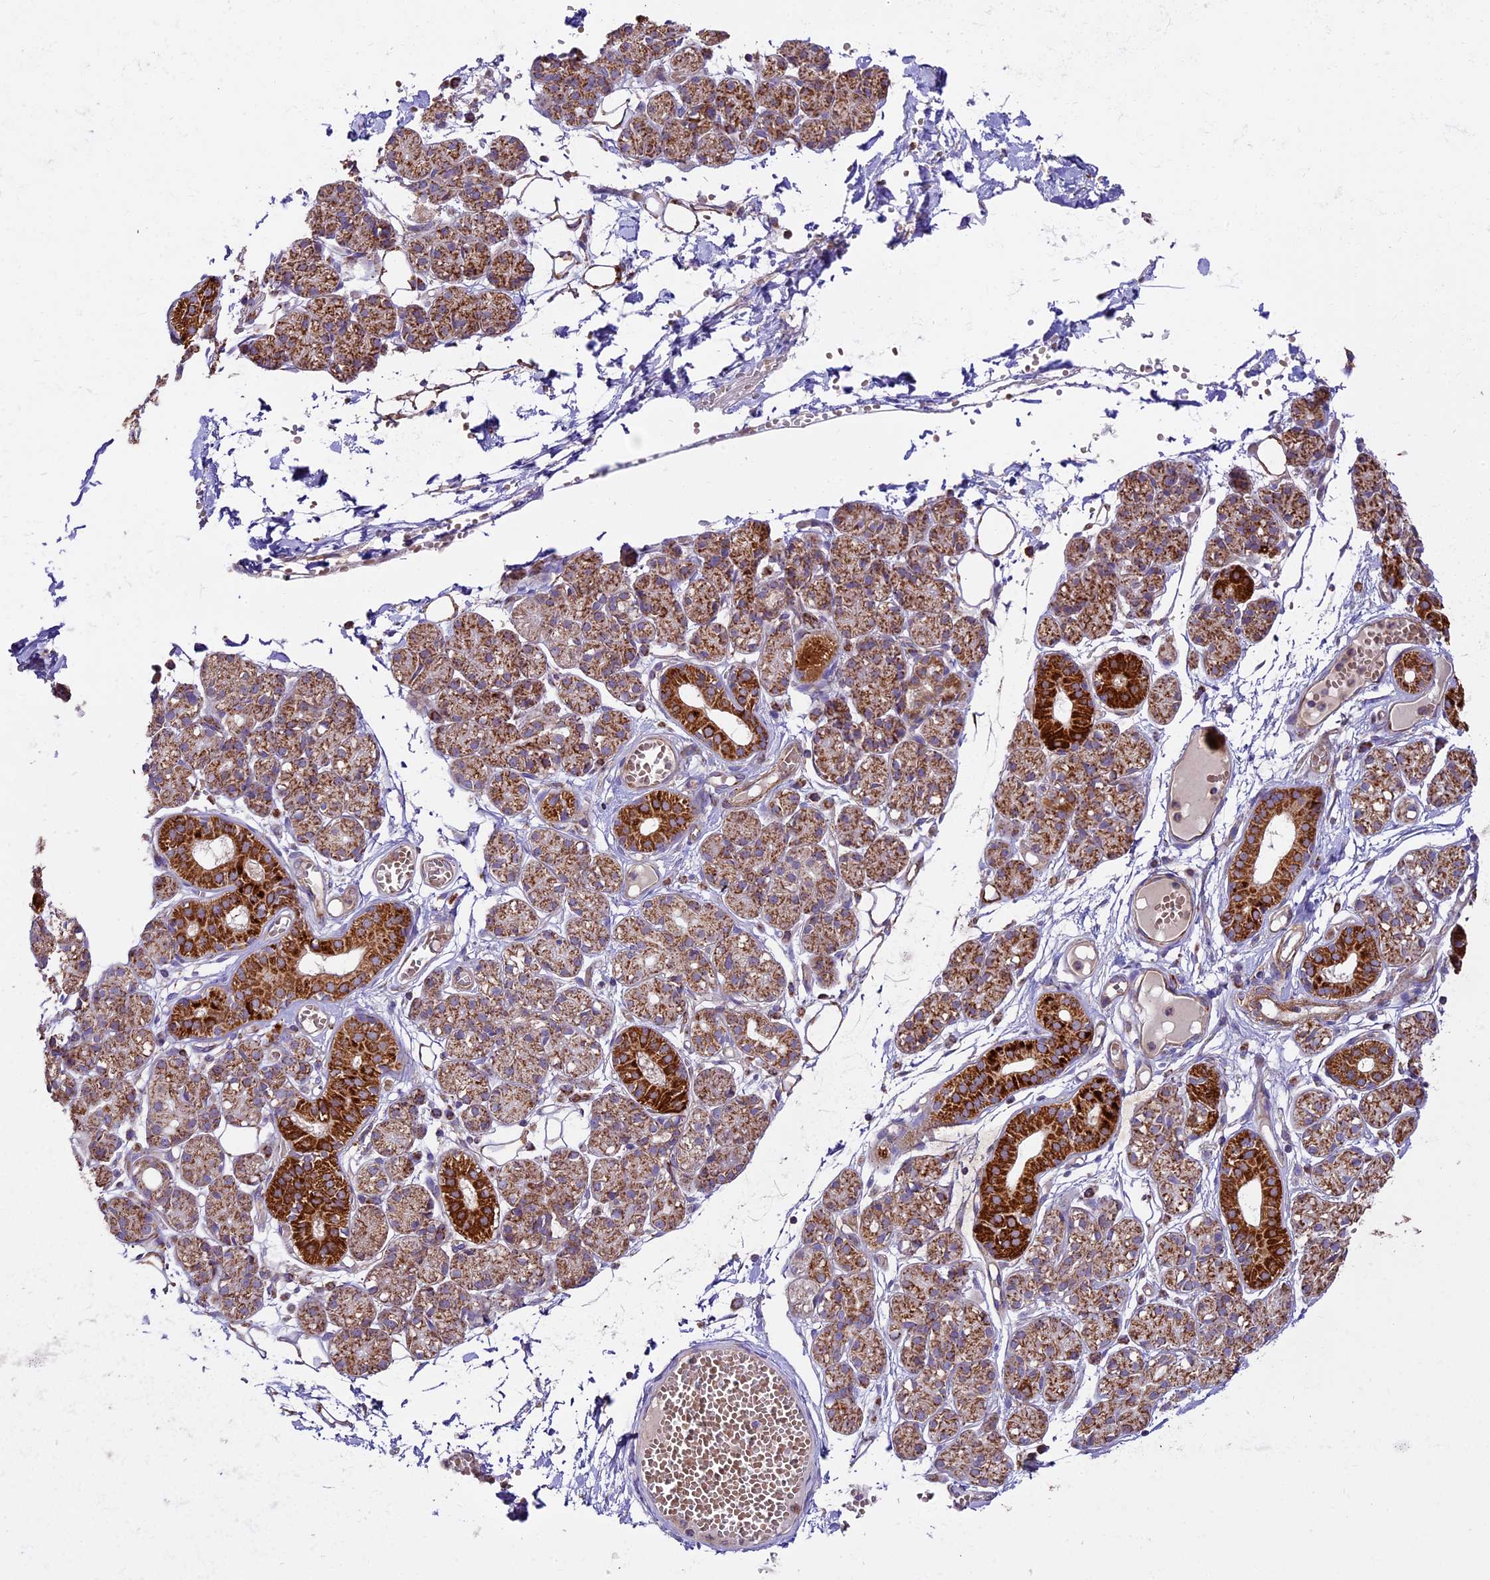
{"staining": {"intensity": "strong", "quantity": "25%-75%", "location": "cytoplasmic/membranous"}, "tissue": "salivary gland", "cell_type": "Glandular cells", "image_type": "normal", "snomed": [{"axis": "morphology", "description": "Normal tissue, NOS"}, {"axis": "topography", "description": "Salivary gland"}], "caption": "Immunohistochemistry (IHC) histopathology image of benign salivary gland: human salivary gland stained using immunohistochemistry exhibits high levels of strong protein expression localized specifically in the cytoplasmic/membranous of glandular cells, appearing as a cytoplasmic/membranous brown color.", "gene": "NDUFA8", "patient": {"sex": "male", "age": 63}}